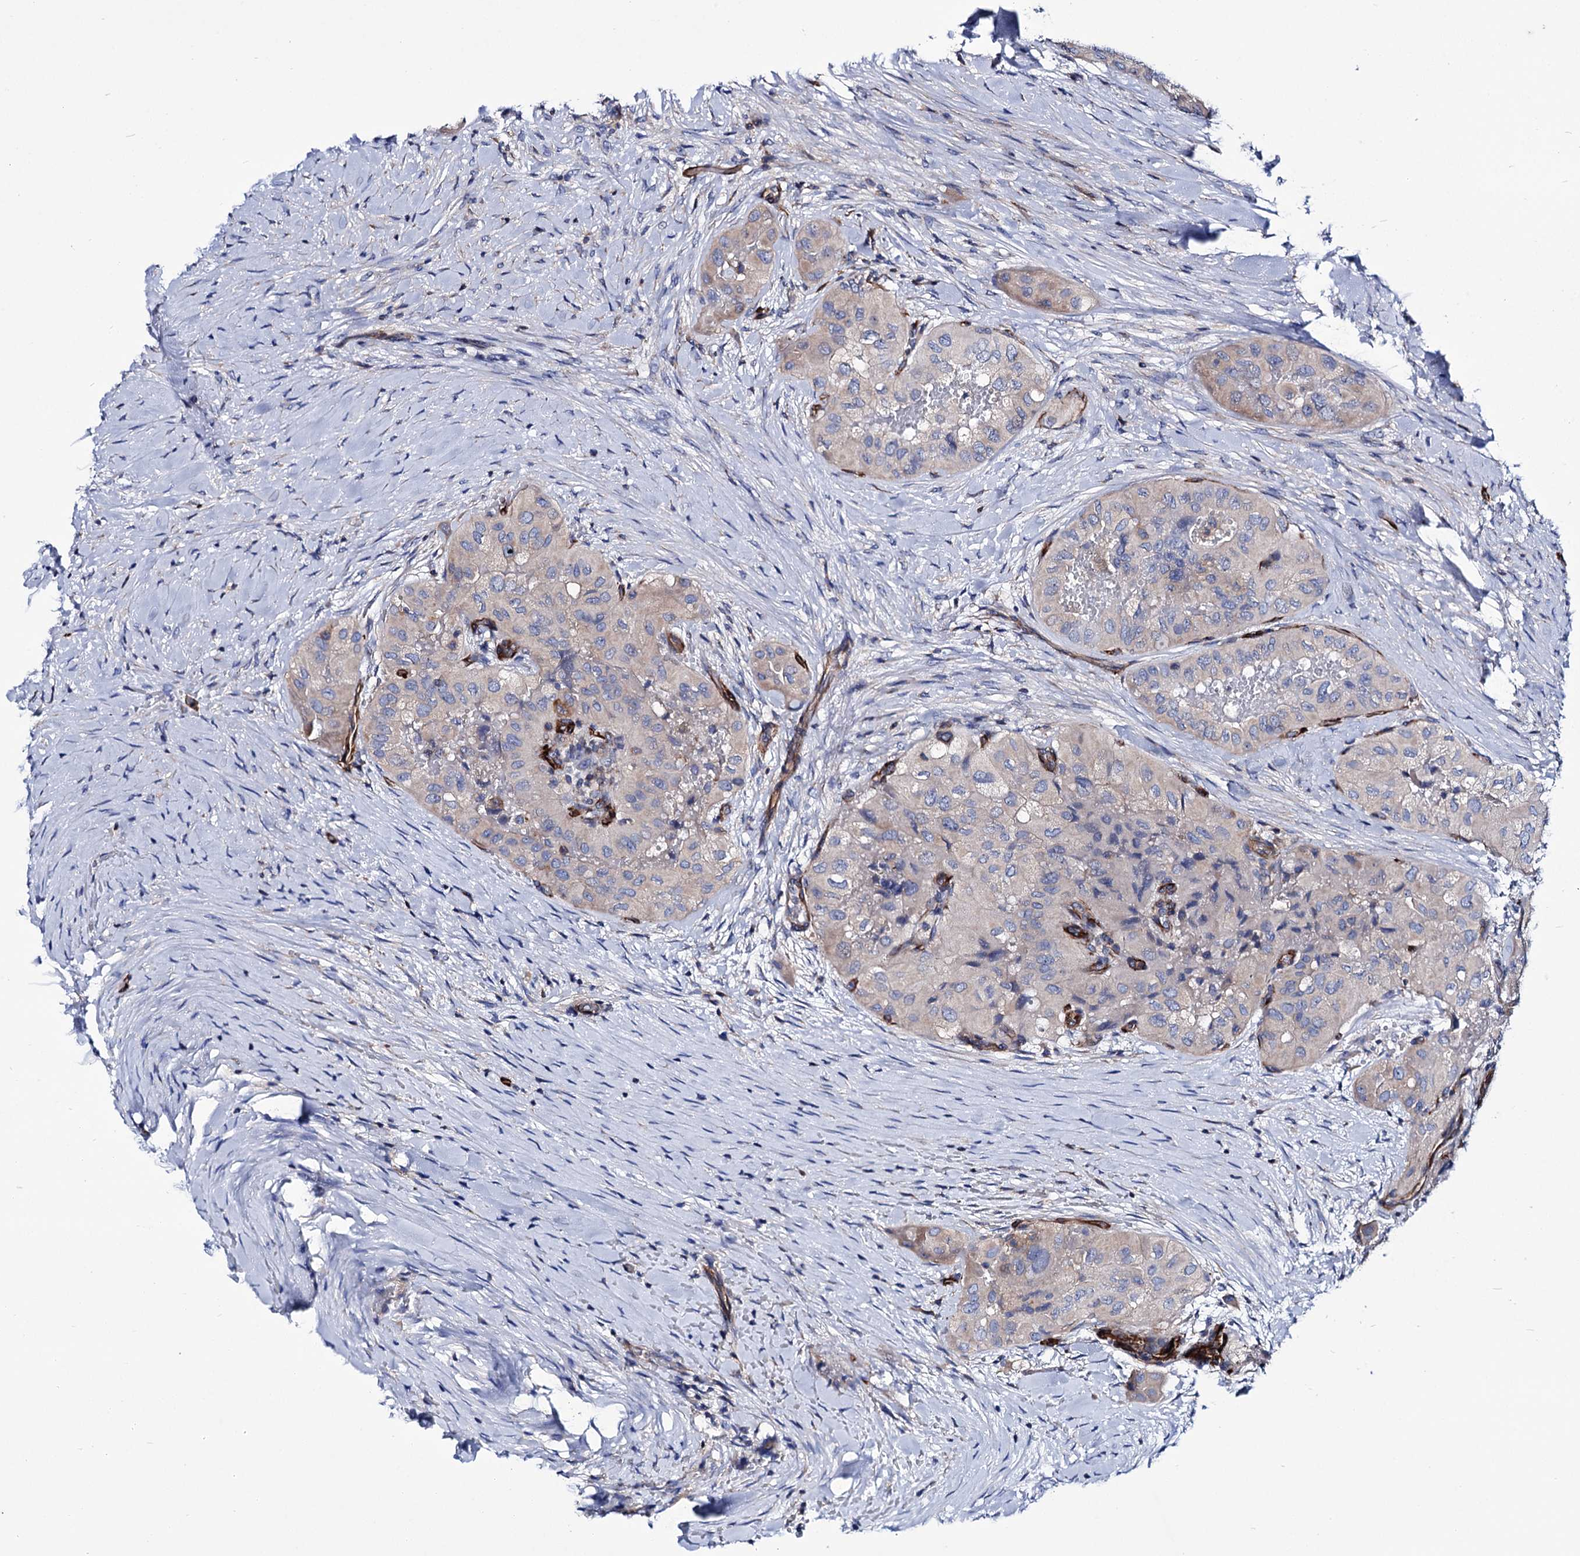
{"staining": {"intensity": "weak", "quantity": "<25%", "location": "cytoplasmic/membranous"}, "tissue": "thyroid cancer", "cell_type": "Tumor cells", "image_type": "cancer", "snomed": [{"axis": "morphology", "description": "Papillary adenocarcinoma, NOS"}, {"axis": "topography", "description": "Thyroid gland"}], "caption": "An immunohistochemistry photomicrograph of thyroid cancer (papillary adenocarcinoma) is shown. There is no staining in tumor cells of thyroid cancer (papillary adenocarcinoma).", "gene": "AXL", "patient": {"sex": "female", "age": 59}}